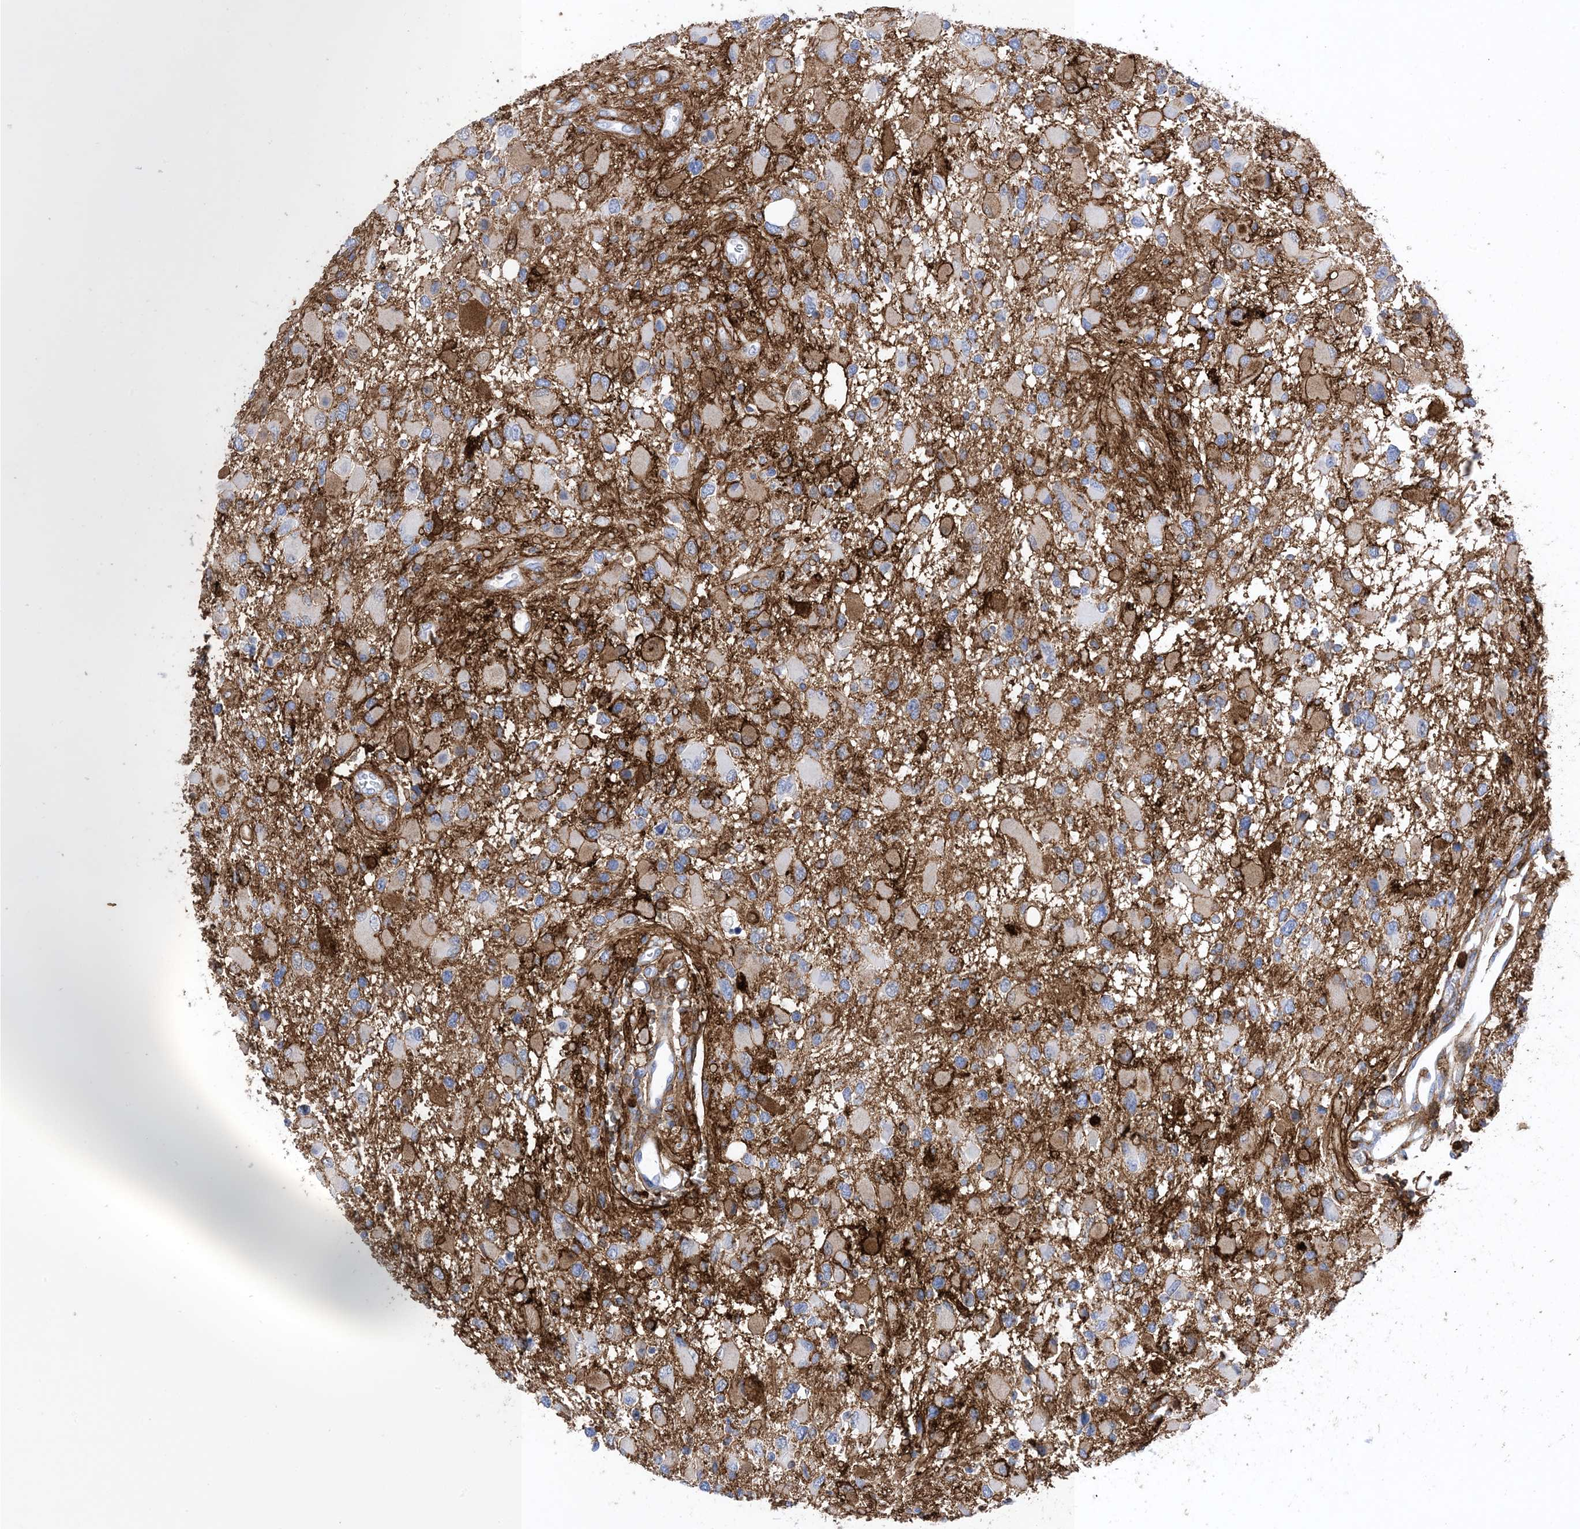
{"staining": {"intensity": "negative", "quantity": "none", "location": "none"}, "tissue": "glioma", "cell_type": "Tumor cells", "image_type": "cancer", "snomed": [{"axis": "morphology", "description": "Glioma, malignant, High grade"}, {"axis": "topography", "description": "Brain"}], "caption": "Malignant glioma (high-grade) stained for a protein using IHC demonstrates no expression tumor cells.", "gene": "ANXA1", "patient": {"sex": "male", "age": 53}}